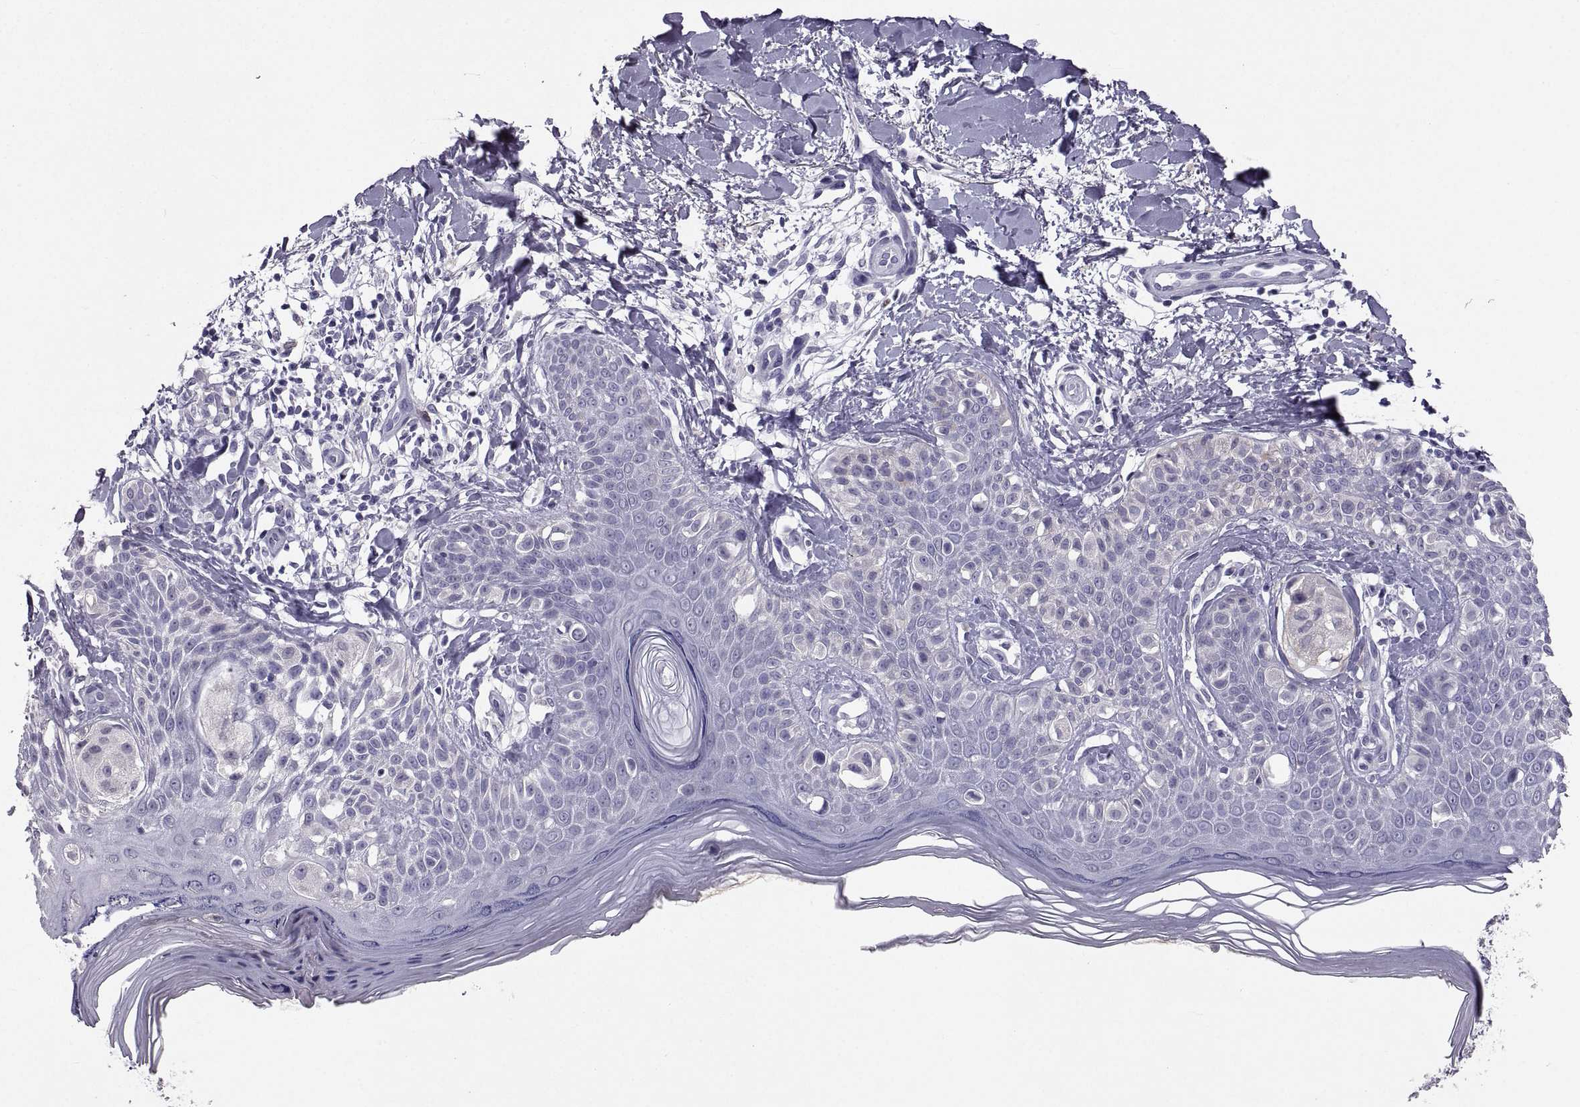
{"staining": {"intensity": "negative", "quantity": "none", "location": "none"}, "tissue": "melanoma", "cell_type": "Tumor cells", "image_type": "cancer", "snomed": [{"axis": "morphology", "description": "Malignant melanoma, NOS"}, {"axis": "topography", "description": "Skin"}], "caption": "Protein analysis of melanoma displays no significant staining in tumor cells.", "gene": "SOX21", "patient": {"sex": "female", "age": 73}}